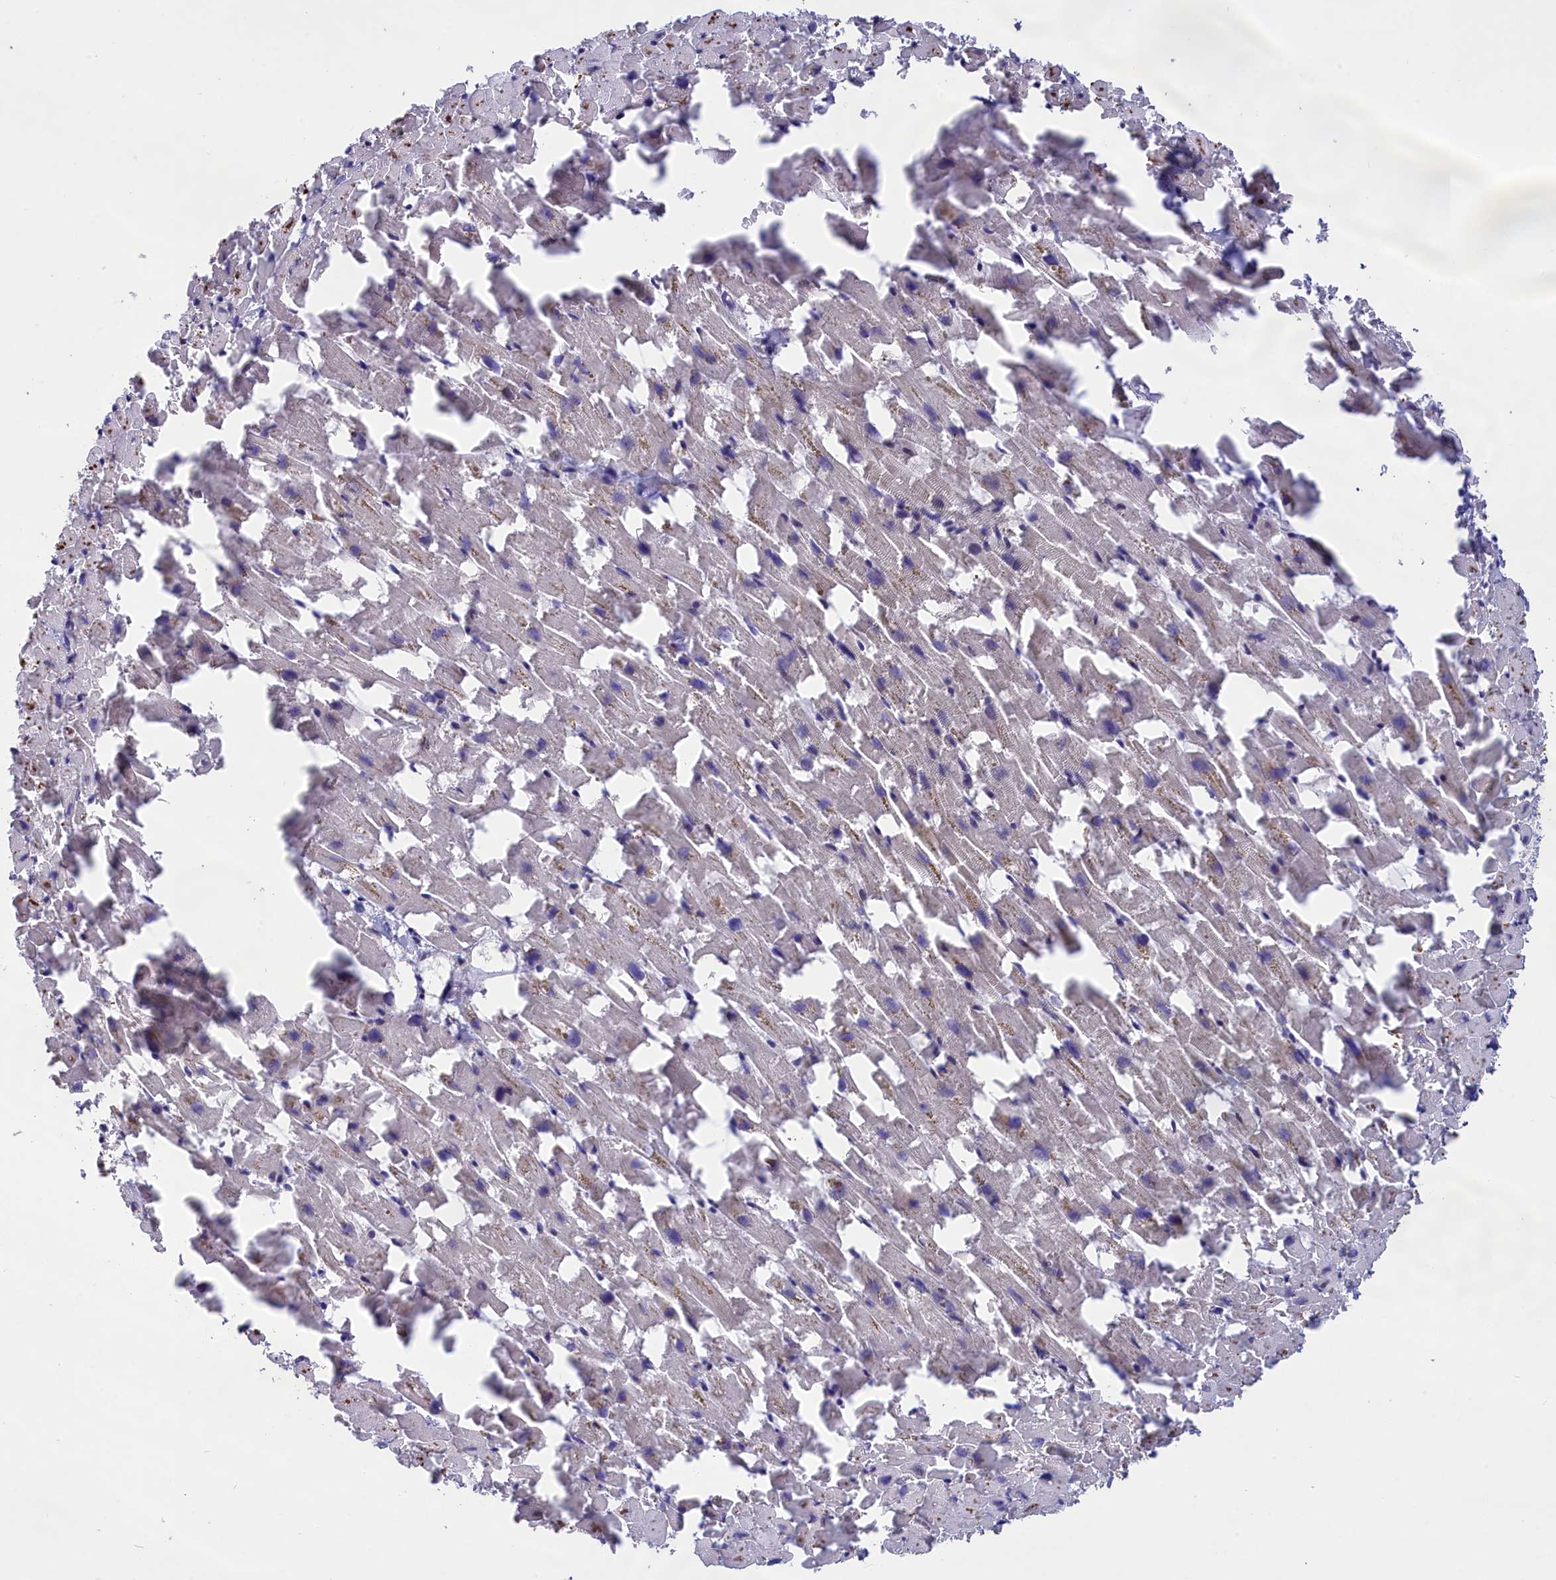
{"staining": {"intensity": "weak", "quantity": "<25%", "location": "cytoplasmic/membranous"}, "tissue": "heart muscle", "cell_type": "Cardiomyocytes", "image_type": "normal", "snomed": [{"axis": "morphology", "description": "Normal tissue, NOS"}, {"axis": "topography", "description": "Heart"}], "caption": "IHC of normal heart muscle shows no positivity in cardiomyocytes. The staining was performed using DAB to visualize the protein expression in brown, while the nuclei were stained in blue with hematoxylin (Magnification: 20x).", "gene": "CYP2U1", "patient": {"sex": "female", "age": 64}}